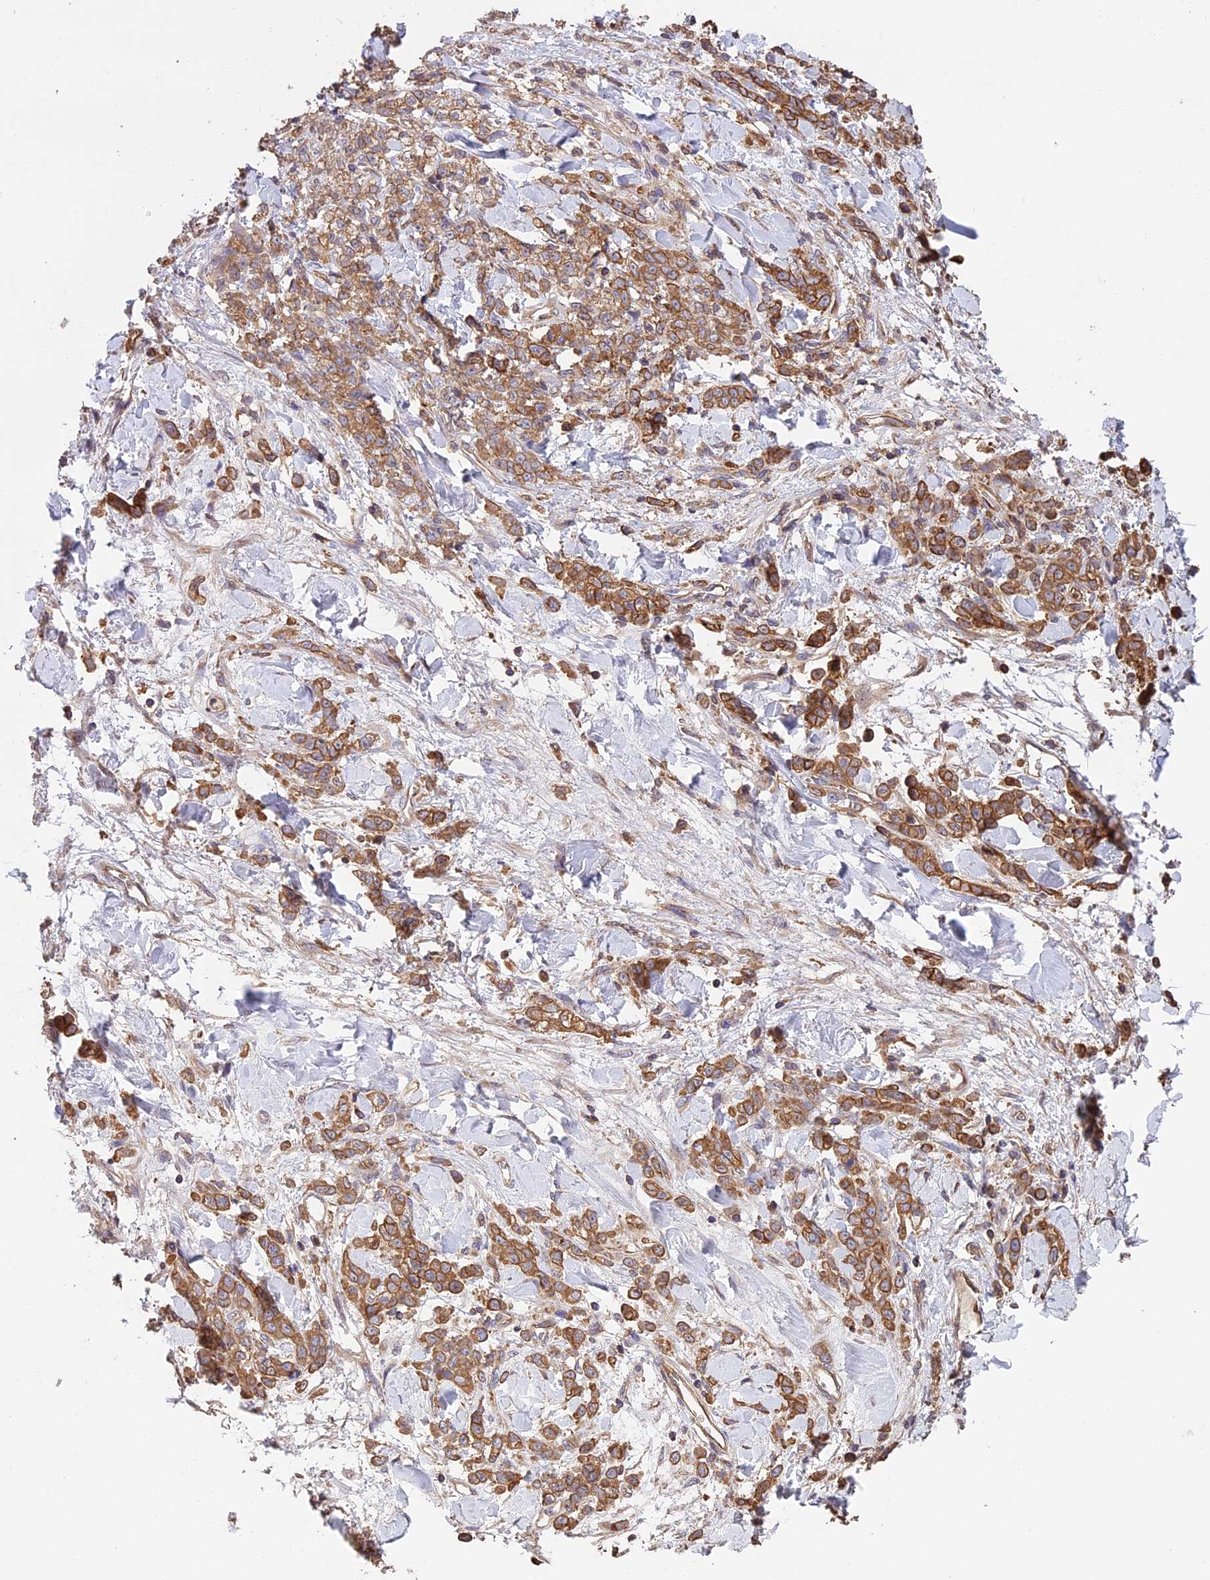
{"staining": {"intensity": "strong", "quantity": ">75%", "location": "cytoplasmic/membranous"}, "tissue": "stomach cancer", "cell_type": "Tumor cells", "image_type": "cancer", "snomed": [{"axis": "morphology", "description": "Normal tissue, NOS"}, {"axis": "morphology", "description": "Adenocarcinoma, NOS"}, {"axis": "topography", "description": "Stomach"}], "caption": "A high amount of strong cytoplasmic/membranous expression is identified in approximately >75% of tumor cells in stomach adenocarcinoma tissue.", "gene": "GAS8", "patient": {"sex": "male", "age": 82}}